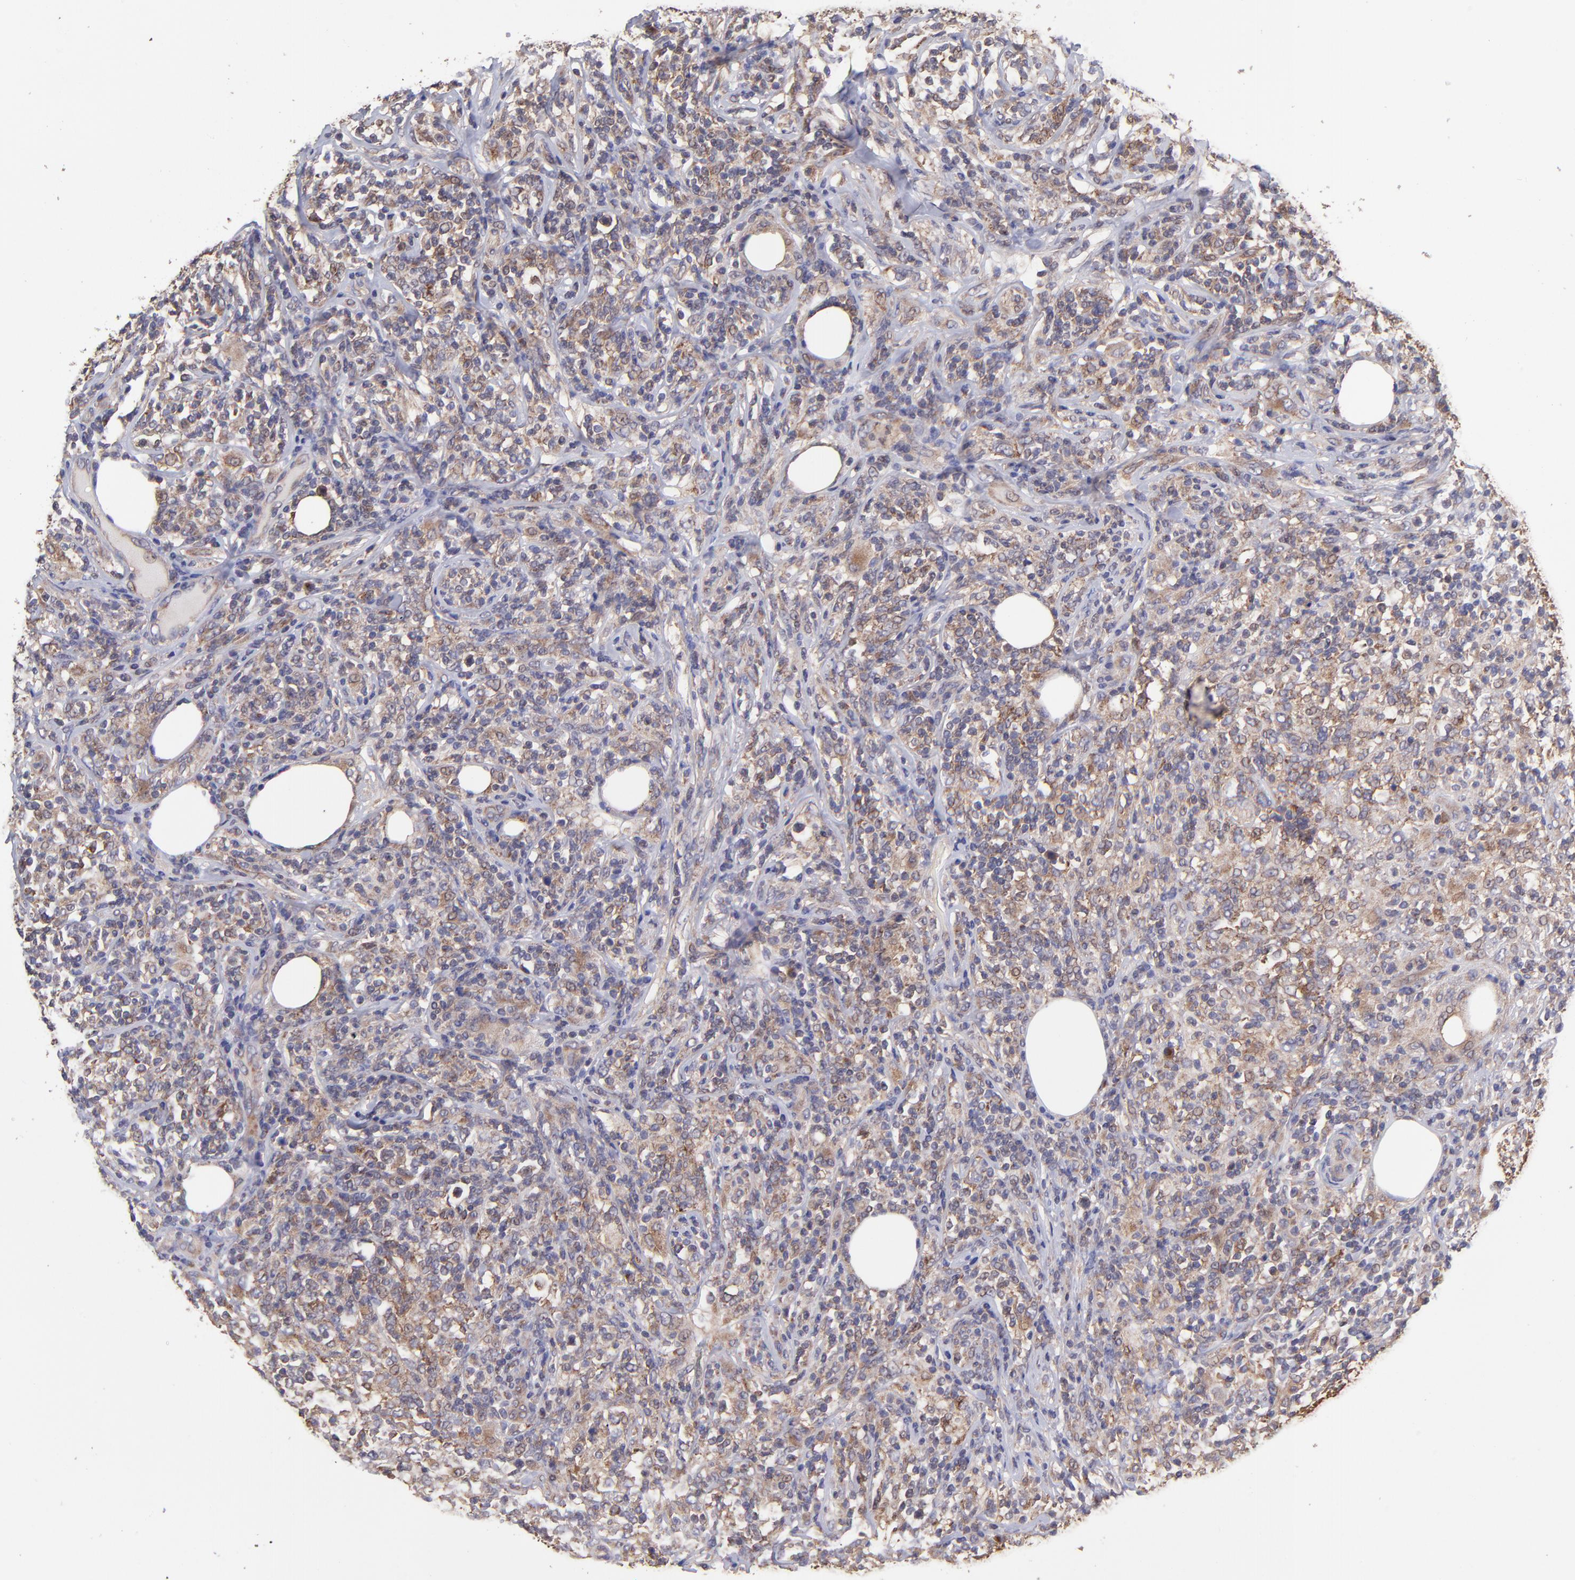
{"staining": {"intensity": "negative", "quantity": "none", "location": "none"}, "tissue": "lymphoma", "cell_type": "Tumor cells", "image_type": "cancer", "snomed": [{"axis": "morphology", "description": "Malignant lymphoma, non-Hodgkin's type, High grade"}, {"axis": "topography", "description": "Lymph node"}], "caption": "Protein analysis of malignant lymphoma, non-Hodgkin's type (high-grade) reveals no significant positivity in tumor cells. (Stains: DAB immunohistochemistry (IHC) with hematoxylin counter stain, Microscopy: brightfield microscopy at high magnification).", "gene": "NSF", "patient": {"sex": "female", "age": 84}}